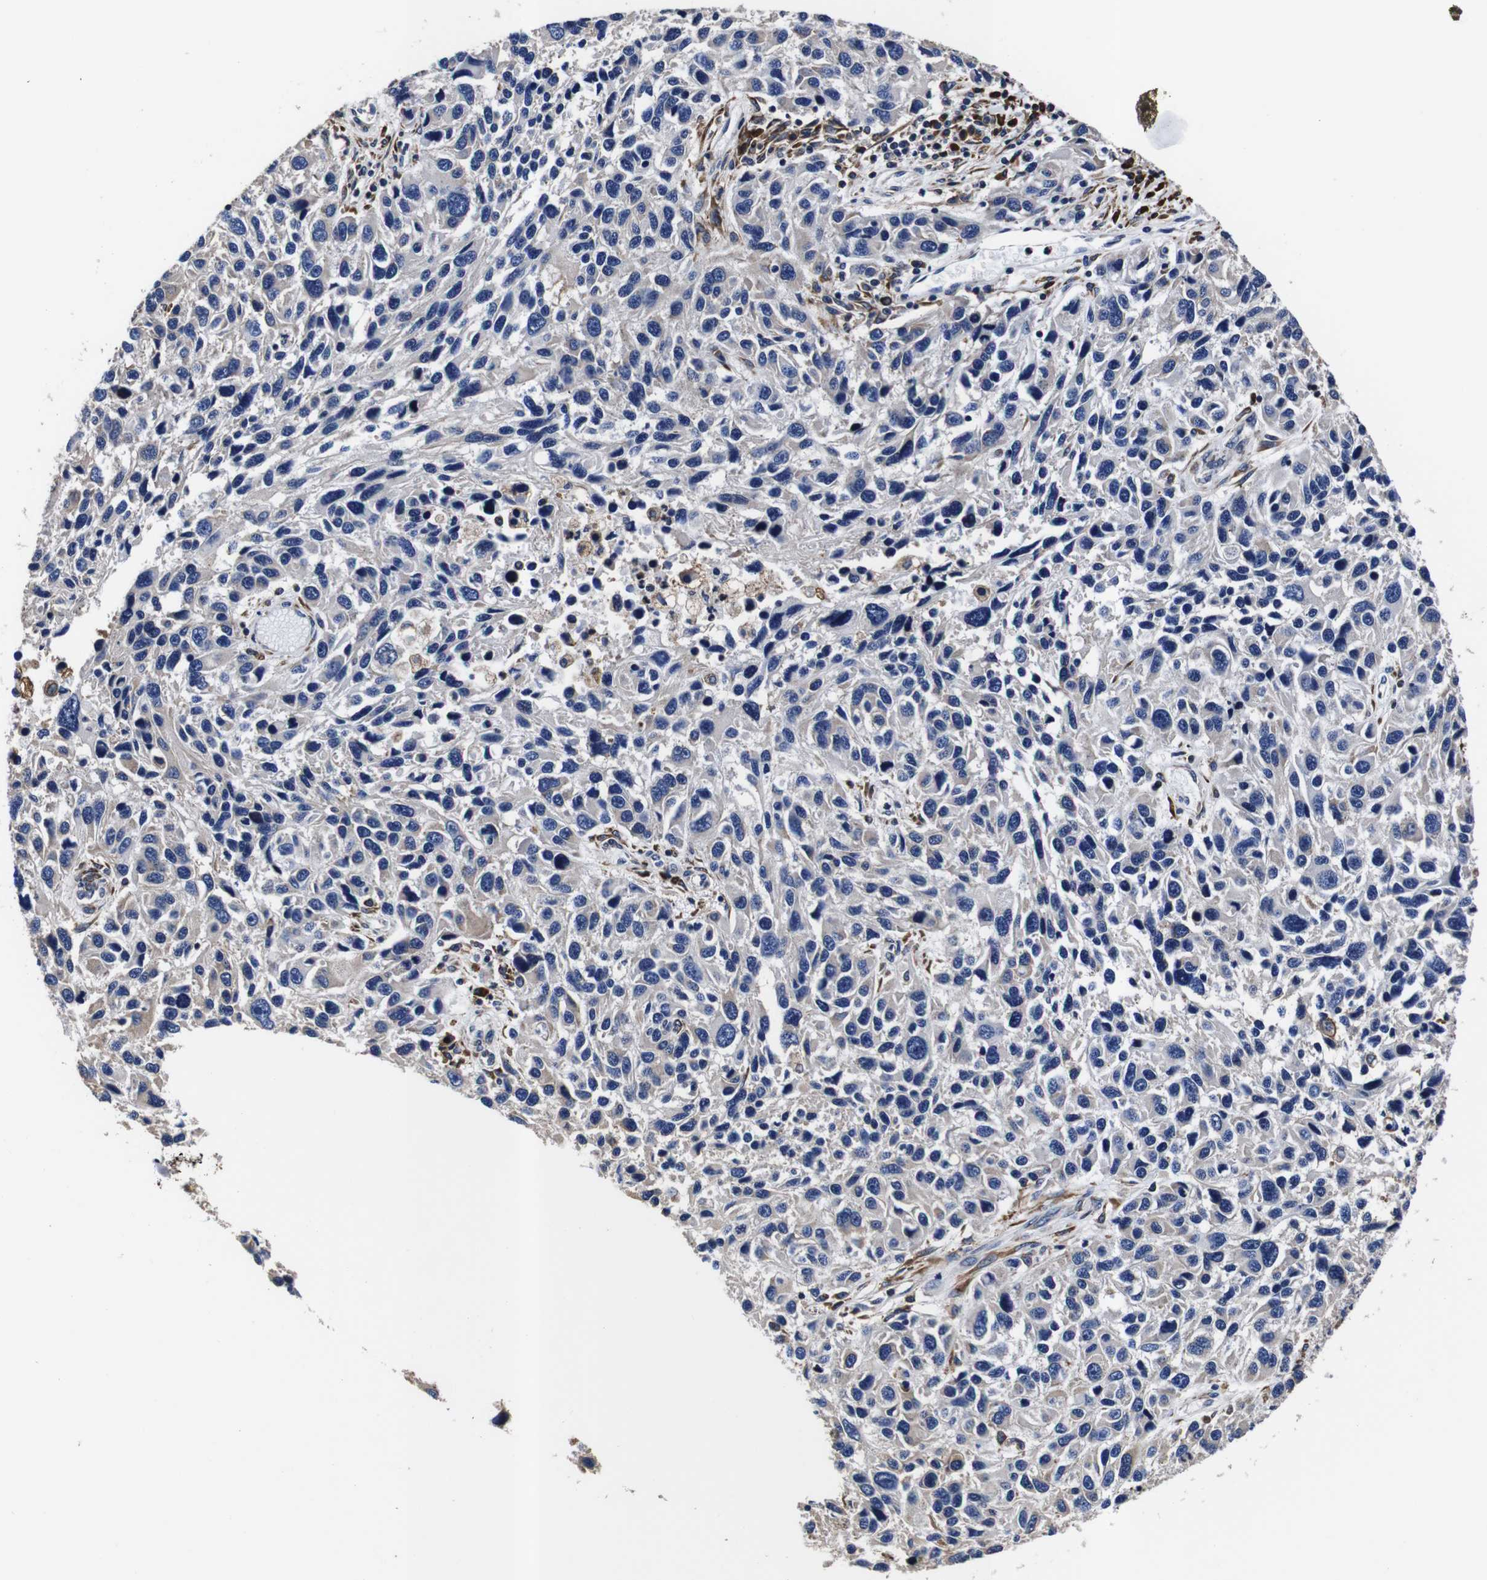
{"staining": {"intensity": "negative", "quantity": "none", "location": "none"}, "tissue": "melanoma", "cell_type": "Tumor cells", "image_type": "cancer", "snomed": [{"axis": "morphology", "description": "Malignant melanoma, NOS"}, {"axis": "topography", "description": "Skin"}], "caption": "DAB immunohistochemical staining of malignant melanoma demonstrates no significant positivity in tumor cells.", "gene": "PPIB", "patient": {"sex": "male", "age": 53}}